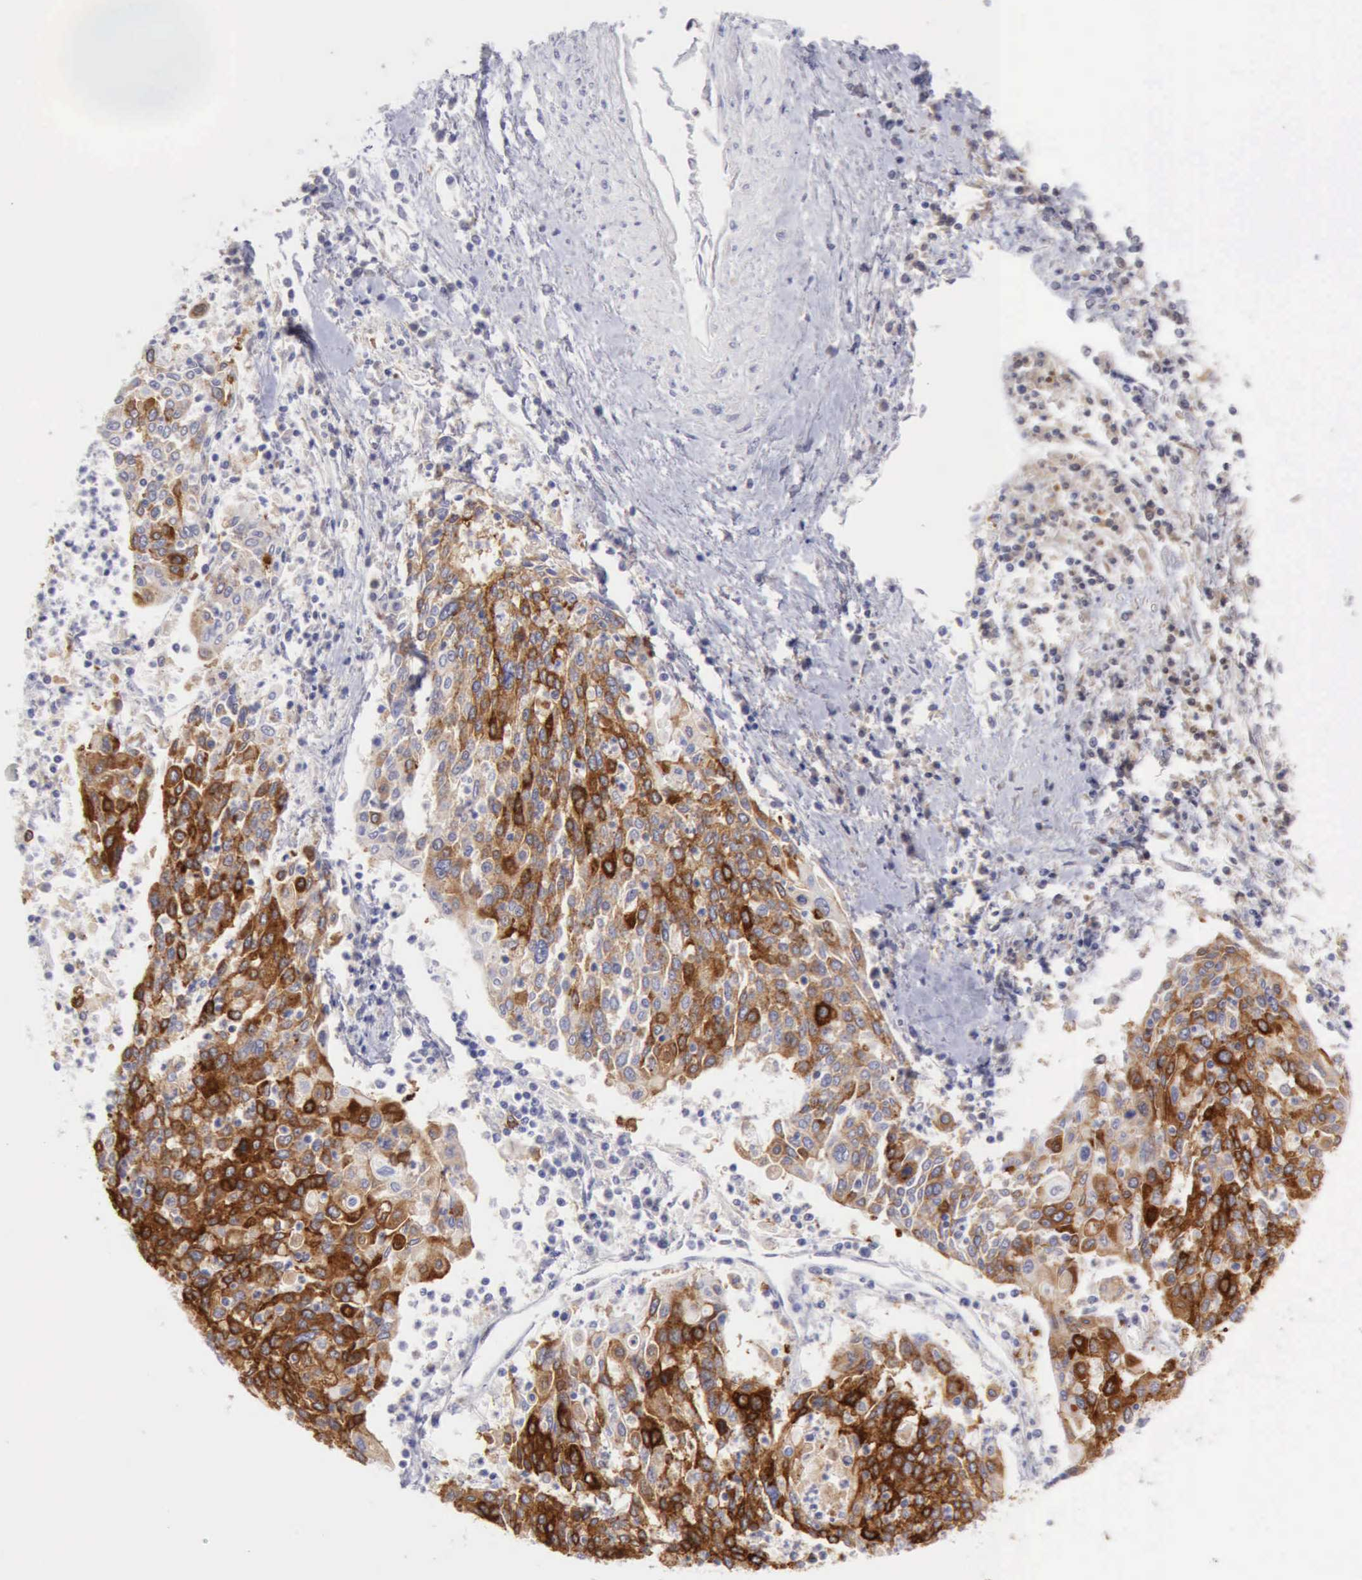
{"staining": {"intensity": "strong", "quantity": ">75%", "location": "cytoplasmic/membranous"}, "tissue": "cervical cancer", "cell_type": "Tumor cells", "image_type": "cancer", "snomed": [{"axis": "morphology", "description": "Squamous cell carcinoma, NOS"}, {"axis": "topography", "description": "Cervix"}], "caption": "This image reveals immunohistochemistry staining of human squamous cell carcinoma (cervical), with high strong cytoplasmic/membranous expression in about >75% of tumor cells.", "gene": "TFRC", "patient": {"sex": "female", "age": 40}}